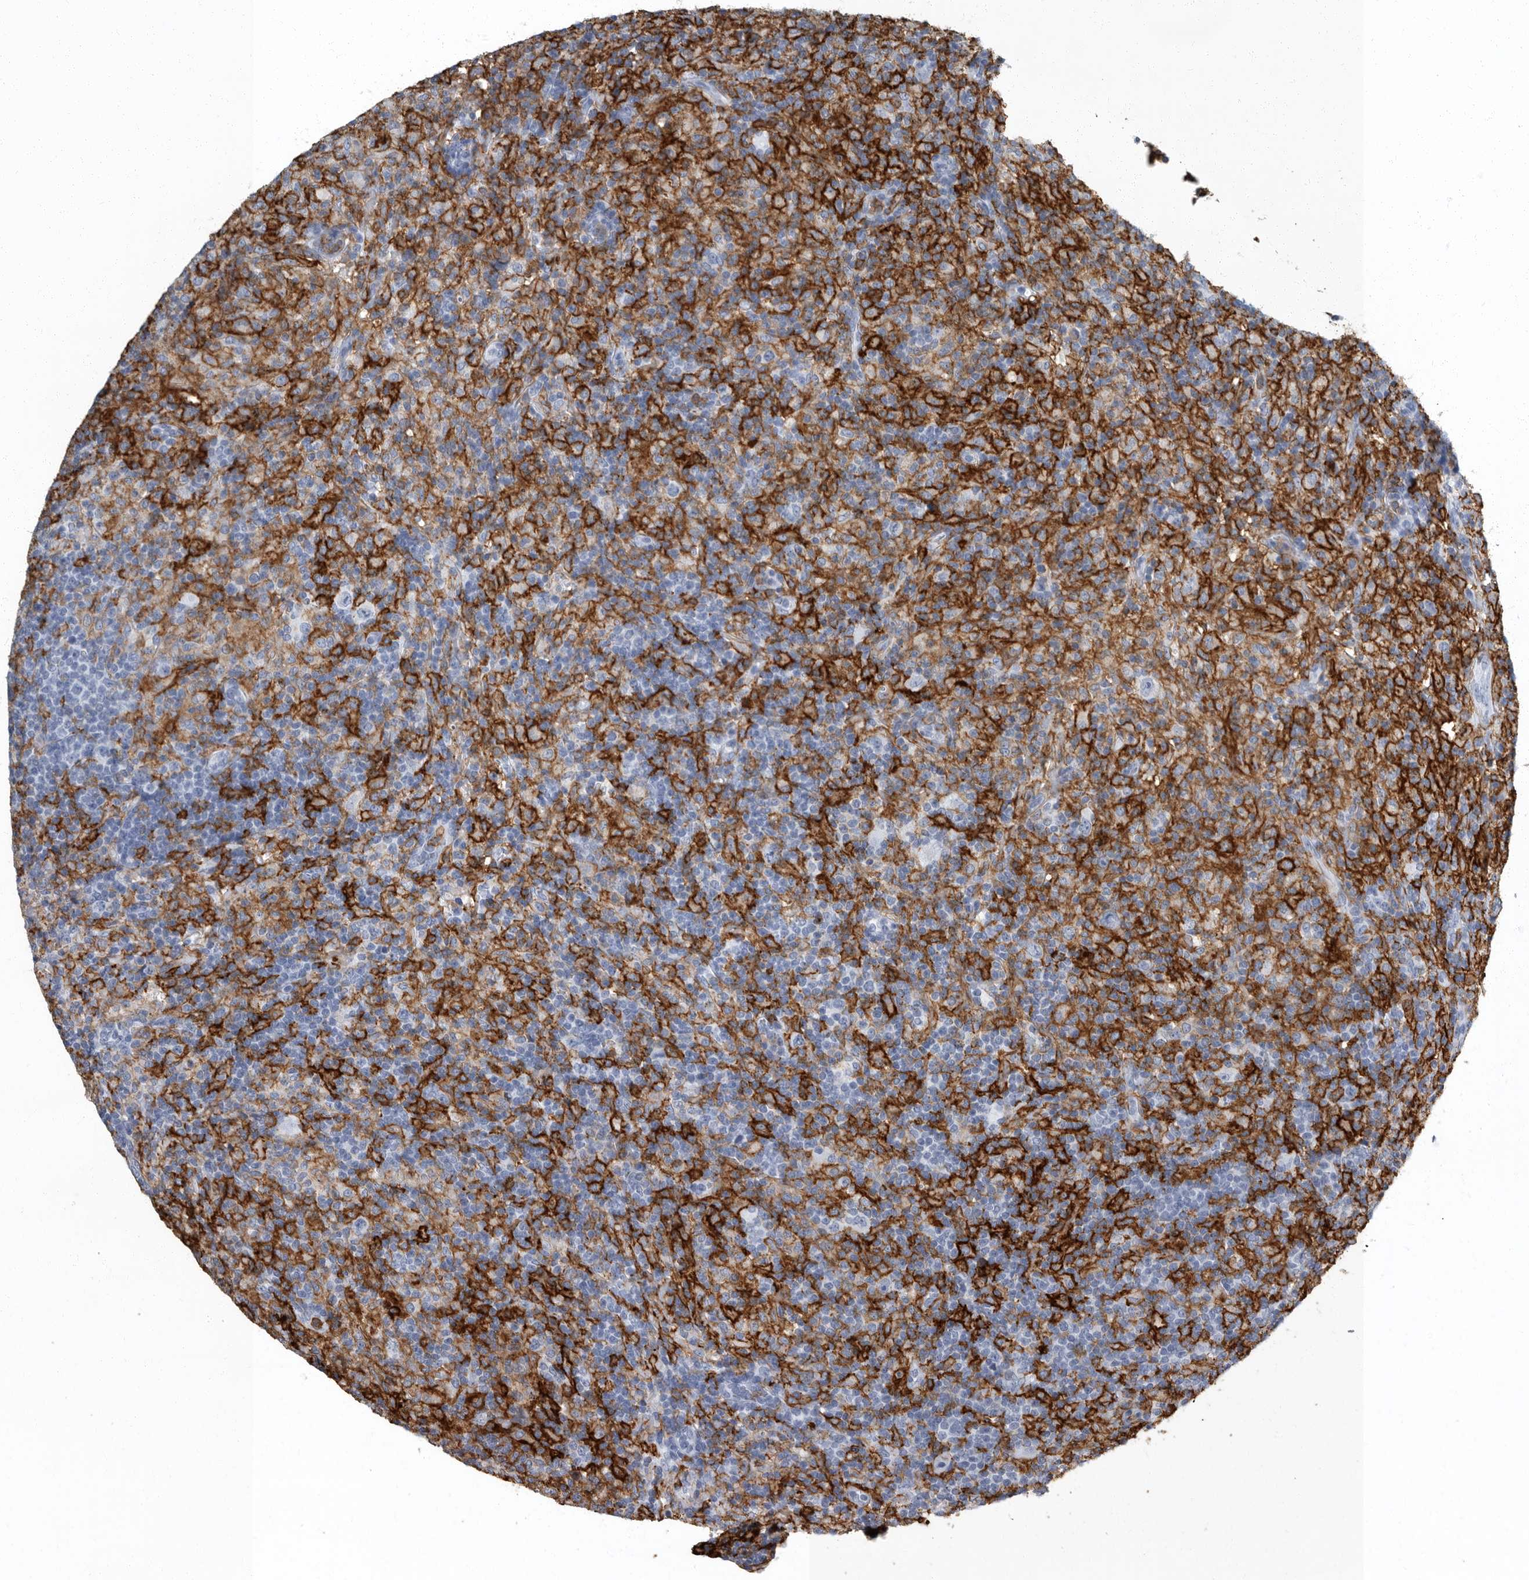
{"staining": {"intensity": "negative", "quantity": "none", "location": "none"}, "tissue": "lymphoma", "cell_type": "Tumor cells", "image_type": "cancer", "snomed": [{"axis": "morphology", "description": "Hodgkin's disease, NOS"}, {"axis": "topography", "description": "Lymph node"}], "caption": "Immunohistochemistry (IHC) image of human Hodgkin's disease stained for a protein (brown), which exhibits no positivity in tumor cells.", "gene": "FCER1G", "patient": {"sex": "male", "age": 70}}